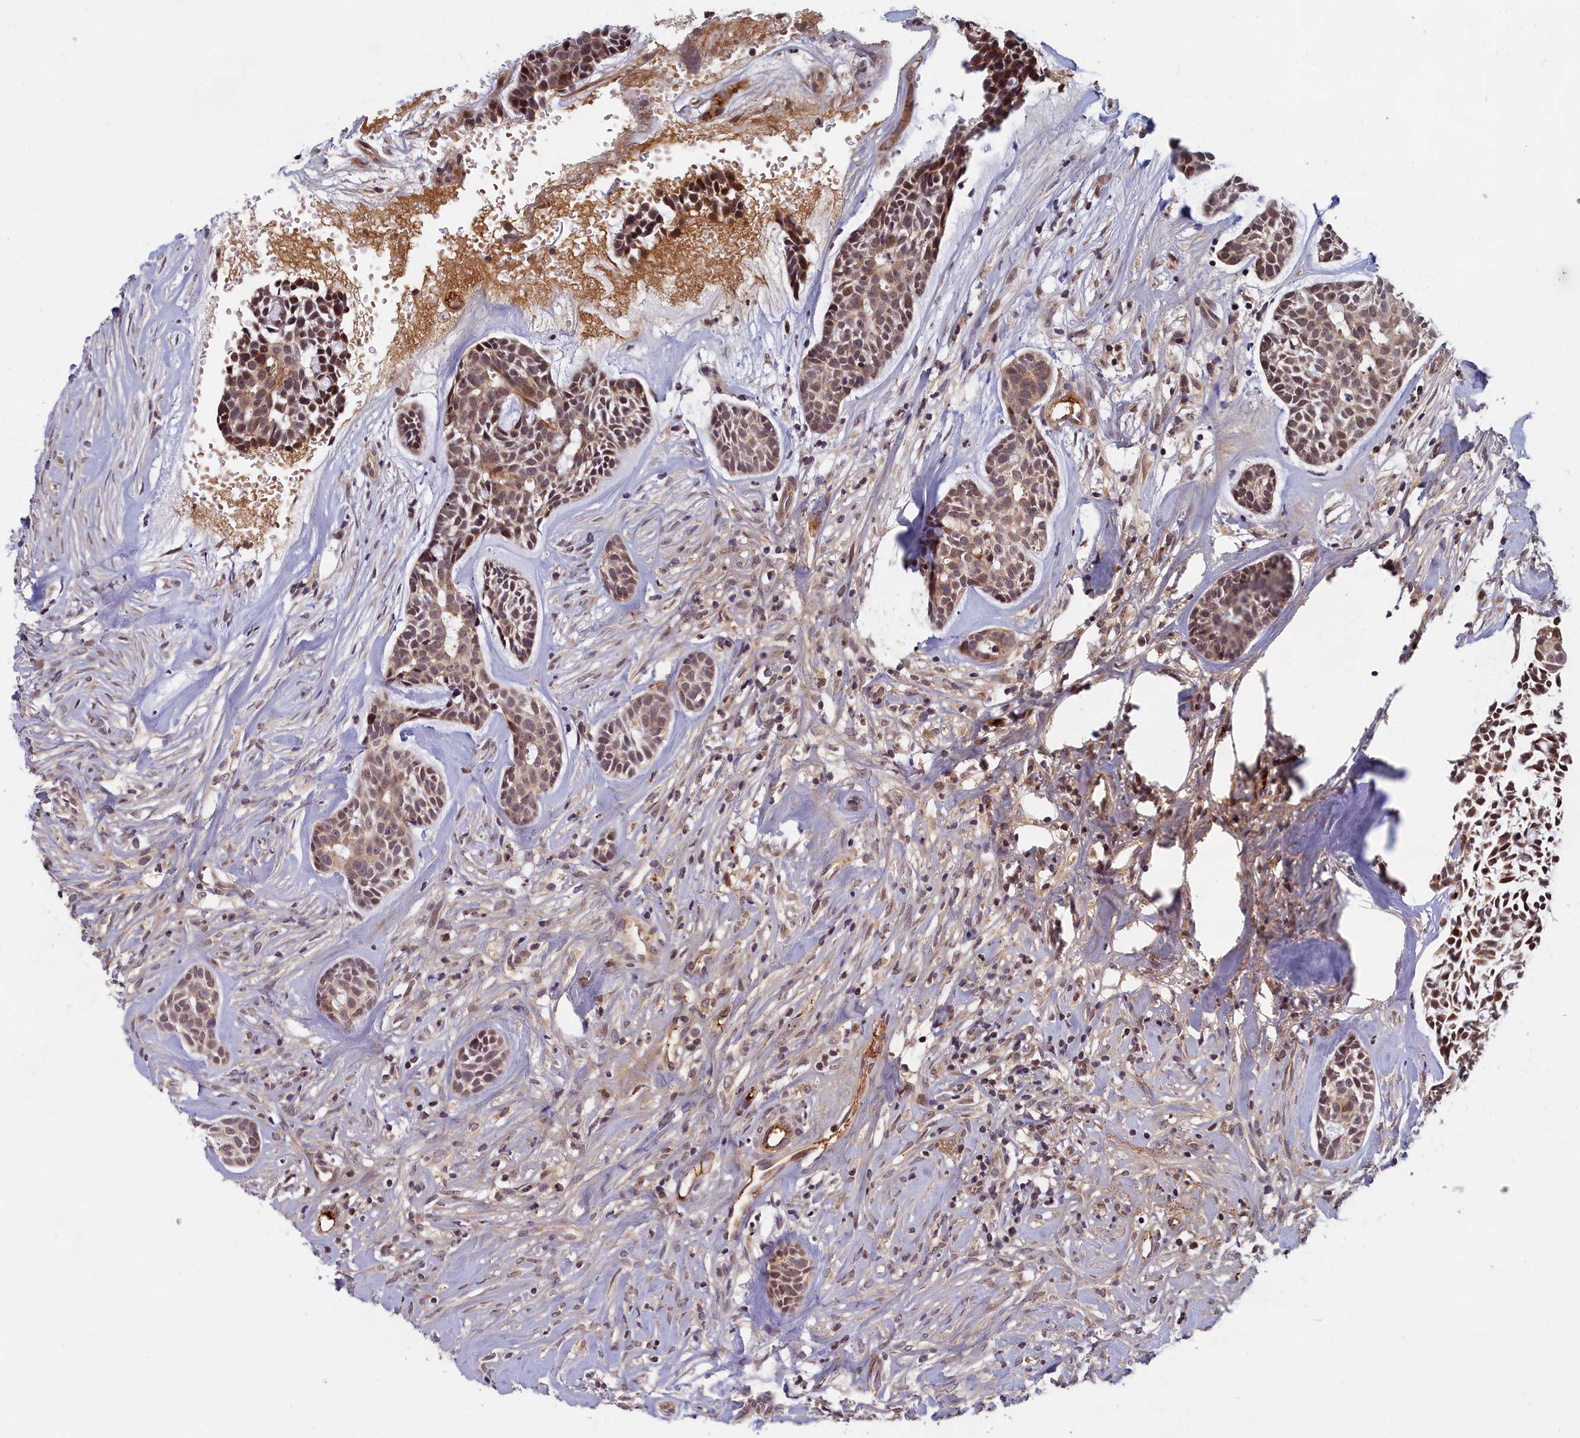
{"staining": {"intensity": "weak", "quantity": ">75%", "location": "cytoplasmic/membranous"}, "tissue": "head and neck cancer", "cell_type": "Tumor cells", "image_type": "cancer", "snomed": [{"axis": "morphology", "description": "Normal tissue, NOS"}, {"axis": "morphology", "description": "Adenocarcinoma, NOS"}, {"axis": "topography", "description": "Subcutis"}, {"axis": "topography", "description": "Nasopharynx"}, {"axis": "topography", "description": "Head-Neck"}], "caption": "The immunohistochemical stain highlights weak cytoplasmic/membranous expression in tumor cells of head and neck cancer (adenocarcinoma) tissue. (Stains: DAB in brown, nuclei in blue, Microscopy: brightfield microscopy at high magnification).", "gene": "EARS2", "patient": {"sex": "female", "age": 73}}